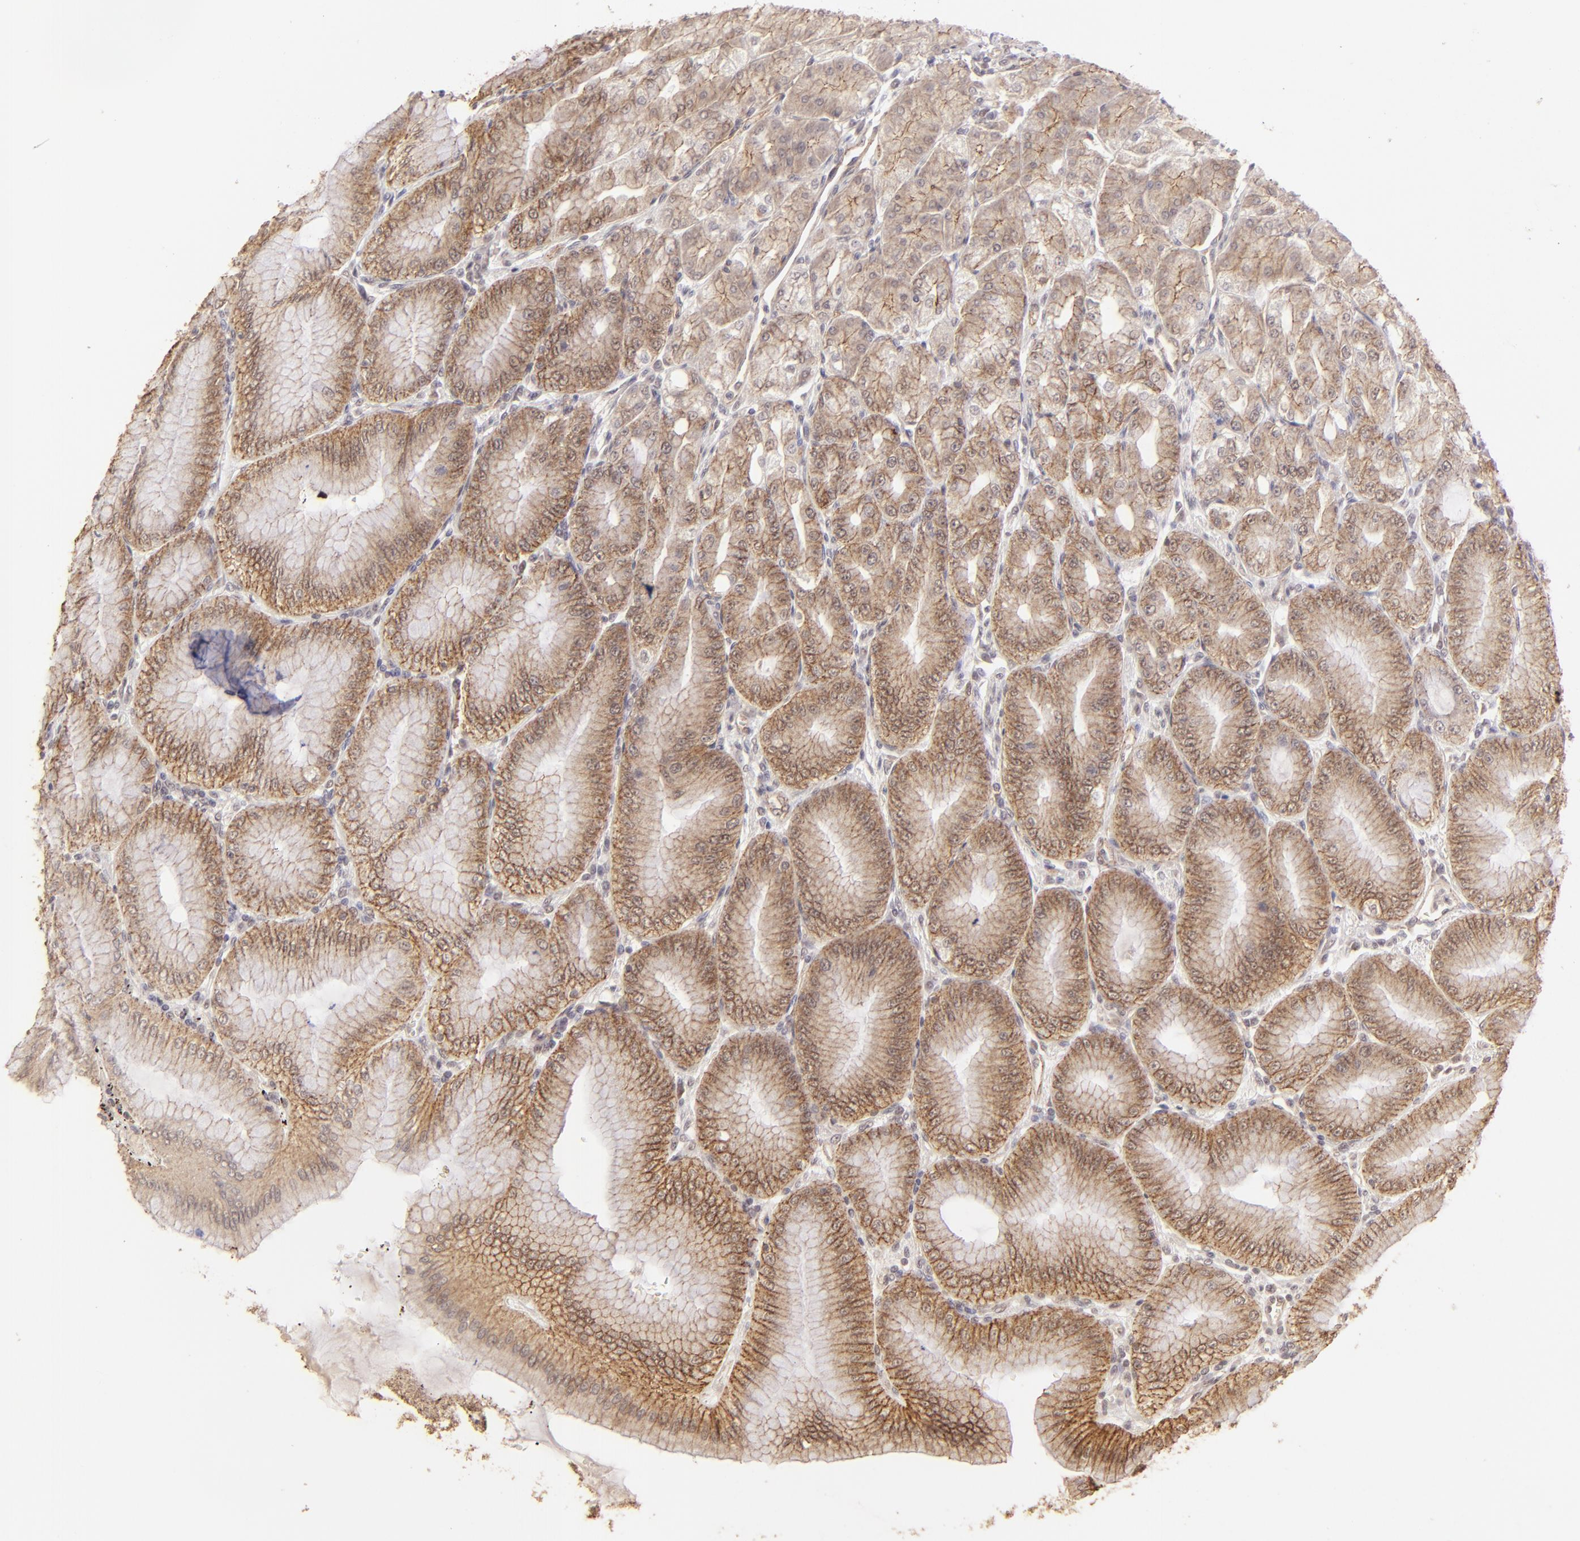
{"staining": {"intensity": "moderate", "quantity": ">75%", "location": "cytoplasmic/membranous"}, "tissue": "stomach", "cell_type": "Glandular cells", "image_type": "normal", "snomed": [{"axis": "morphology", "description": "Normal tissue, NOS"}, {"axis": "topography", "description": "Stomach, lower"}], "caption": "An image of stomach stained for a protein displays moderate cytoplasmic/membranous brown staining in glandular cells. (Brightfield microscopy of DAB IHC at high magnification).", "gene": "CLDN1", "patient": {"sex": "male", "age": 71}}